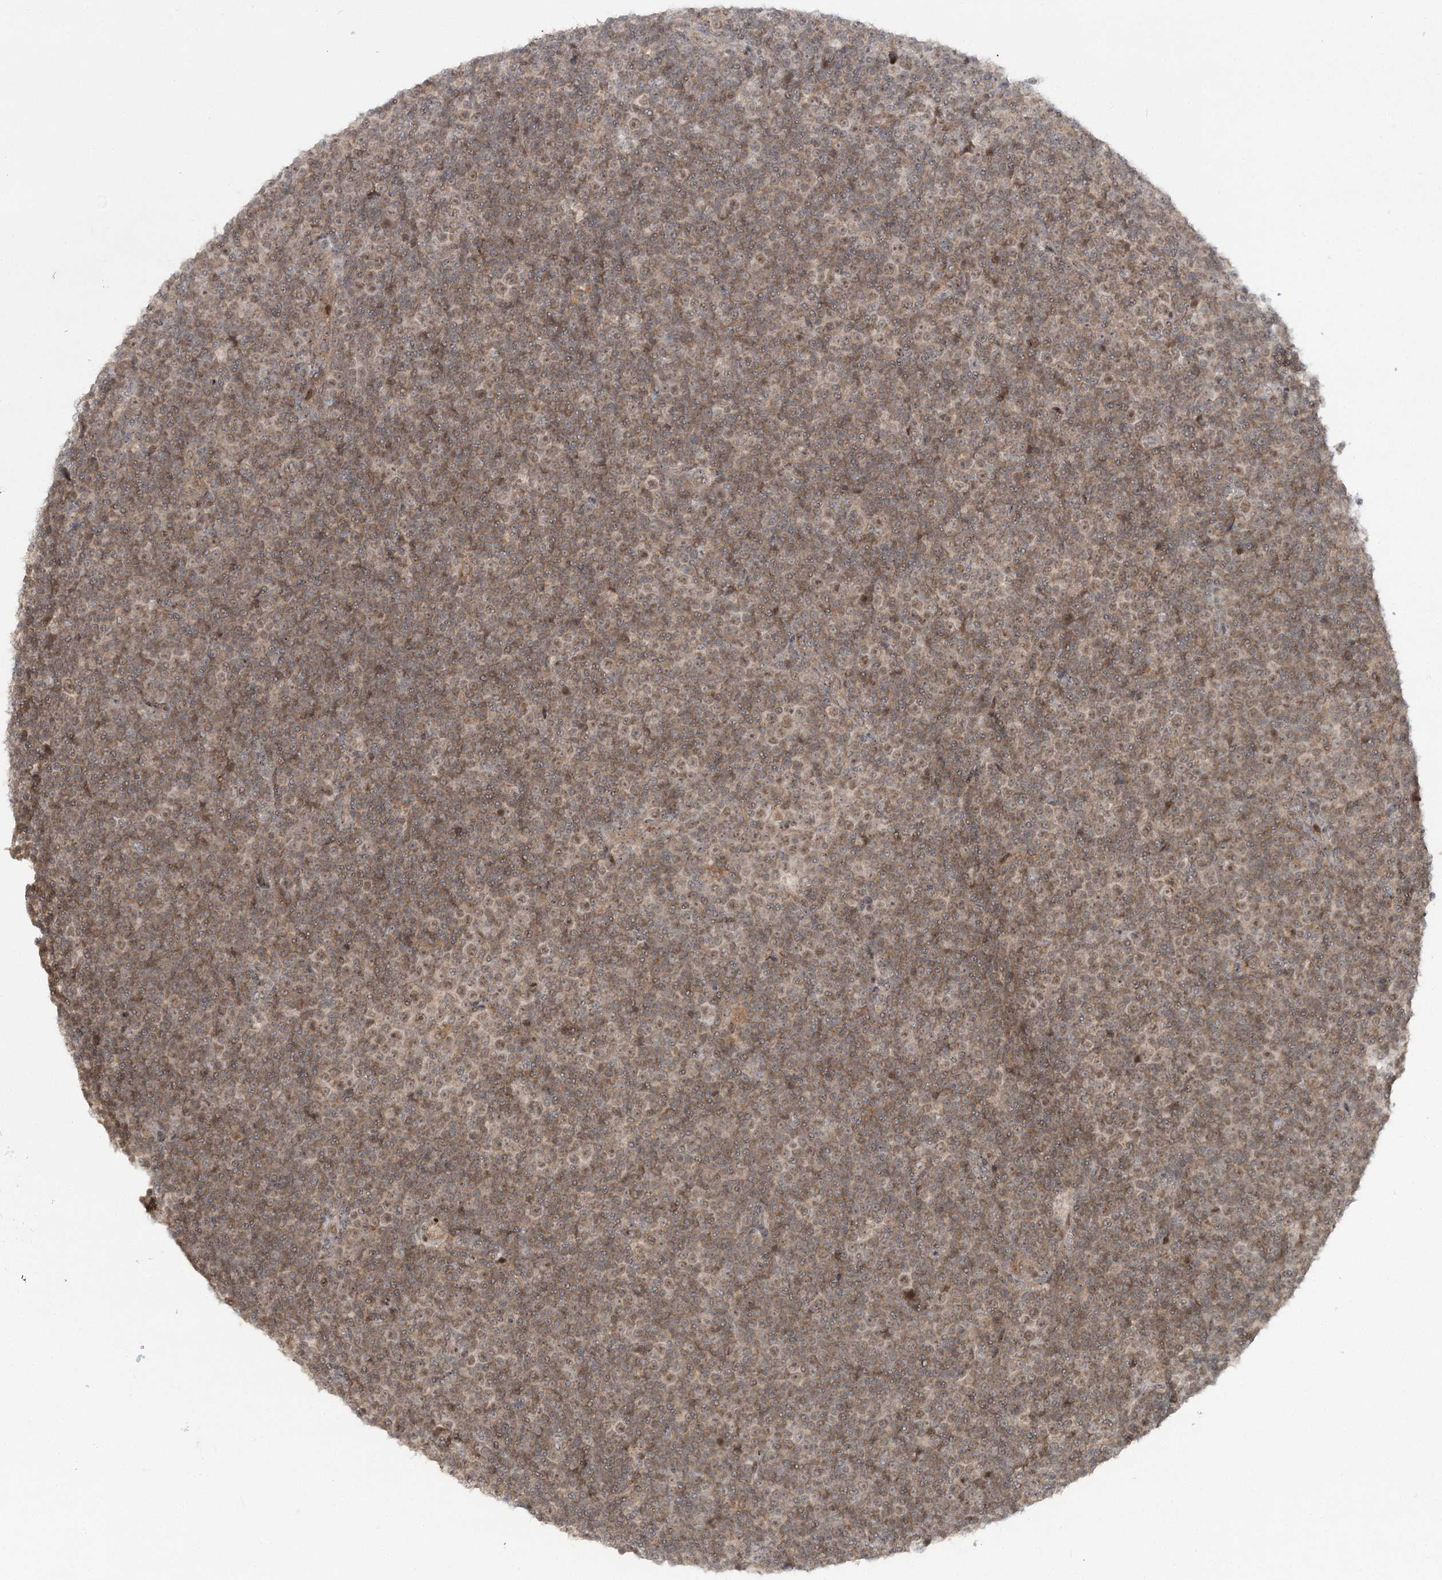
{"staining": {"intensity": "weak", "quantity": "25%-75%", "location": "nuclear"}, "tissue": "lymphoma", "cell_type": "Tumor cells", "image_type": "cancer", "snomed": [{"axis": "morphology", "description": "Malignant lymphoma, non-Hodgkin's type, Low grade"}, {"axis": "topography", "description": "Lymph node"}], "caption": "A brown stain shows weak nuclear expression of a protein in human malignant lymphoma, non-Hodgkin's type (low-grade) tumor cells. (Stains: DAB (3,3'-diaminobenzidine) in brown, nuclei in blue, Microscopy: brightfield microscopy at high magnification).", "gene": "SH2D3A", "patient": {"sex": "female", "age": 67}}